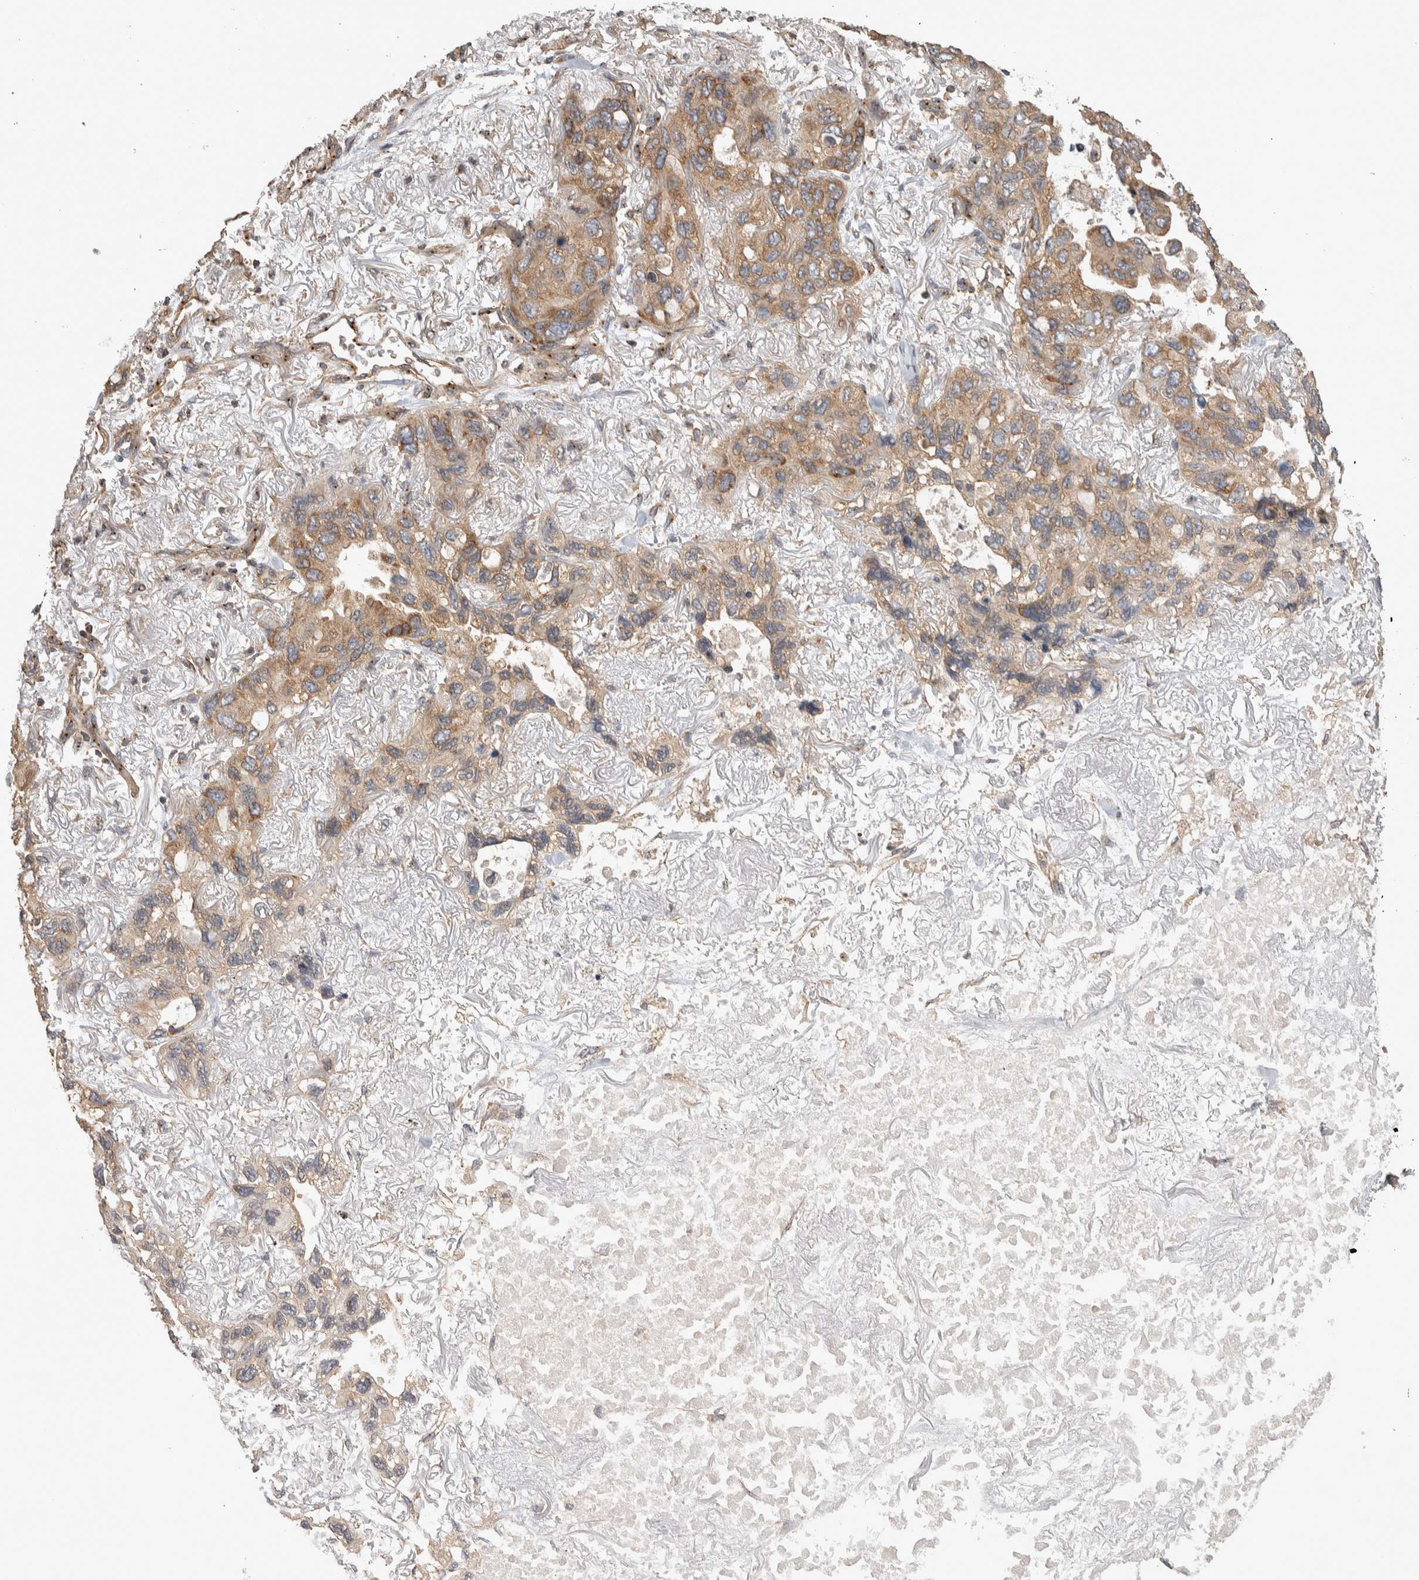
{"staining": {"intensity": "moderate", "quantity": ">75%", "location": "cytoplasmic/membranous"}, "tissue": "lung cancer", "cell_type": "Tumor cells", "image_type": "cancer", "snomed": [{"axis": "morphology", "description": "Squamous cell carcinoma, NOS"}, {"axis": "topography", "description": "Lung"}], "caption": "DAB (3,3'-diaminobenzidine) immunohistochemical staining of lung squamous cell carcinoma demonstrates moderate cytoplasmic/membranous protein expression in about >75% of tumor cells.", "gene": "IFRD1", "patient": {"sex": "female", "age": 73}}